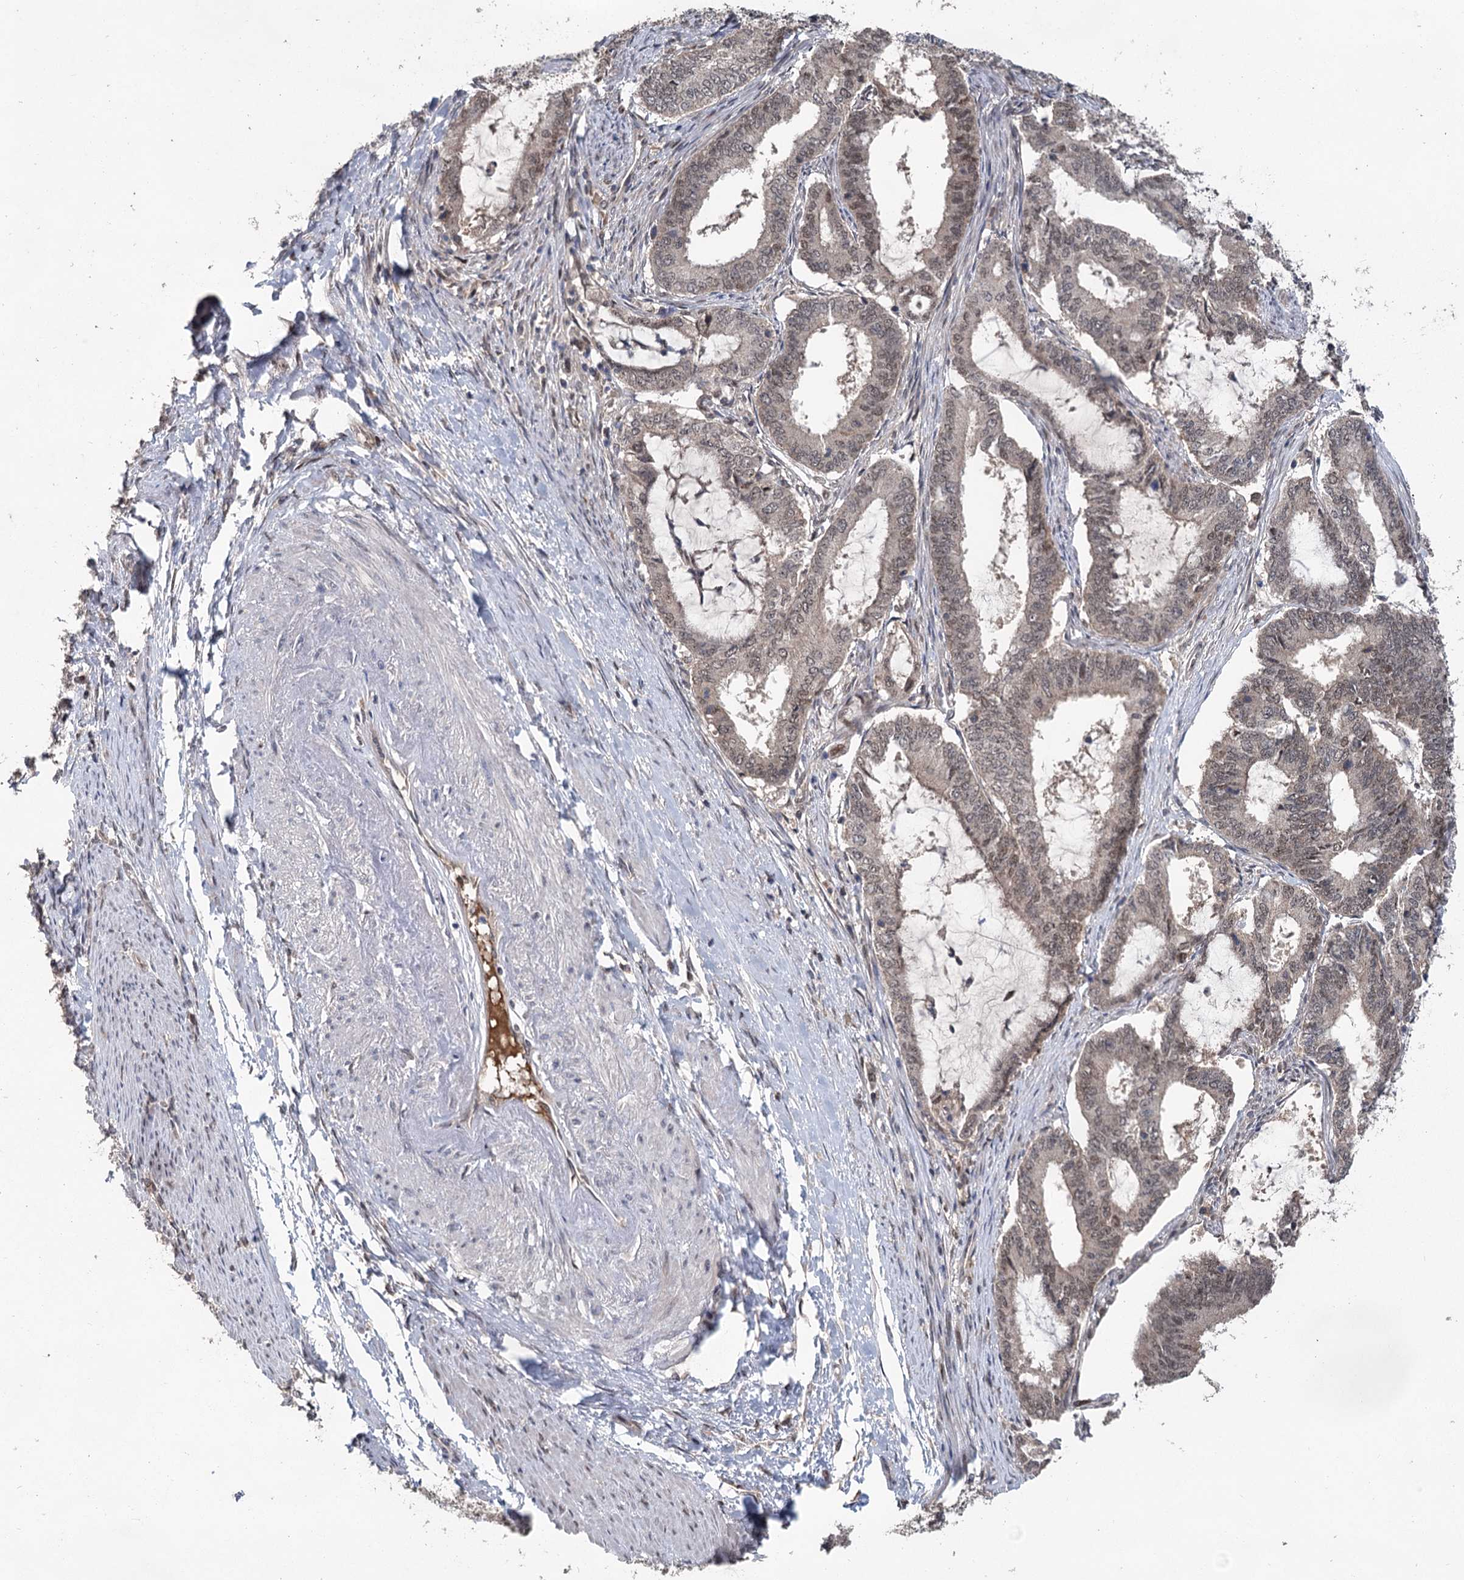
{"staining": {"intensity": "weak", "quantity": "25%-75%", "location": "nuclear"}, "tissue": "endometrial cancer", "cell_type": "Tumor cells", "image_type": "cancer", "snomed": [{"axis": "morphology", "description": "Adenocarcinoma, NOS"}, {"axis": "topography", "description": "Endometrium"}], "caption": "Immunohistochemical staining of human endometrial adenocarcinoma exhibits low levels of weak nuclear protein staining in approximately 25%-75% of tumor cells.", "gene": "MYG1", "patient": {"sex": "female", "age": 51}}